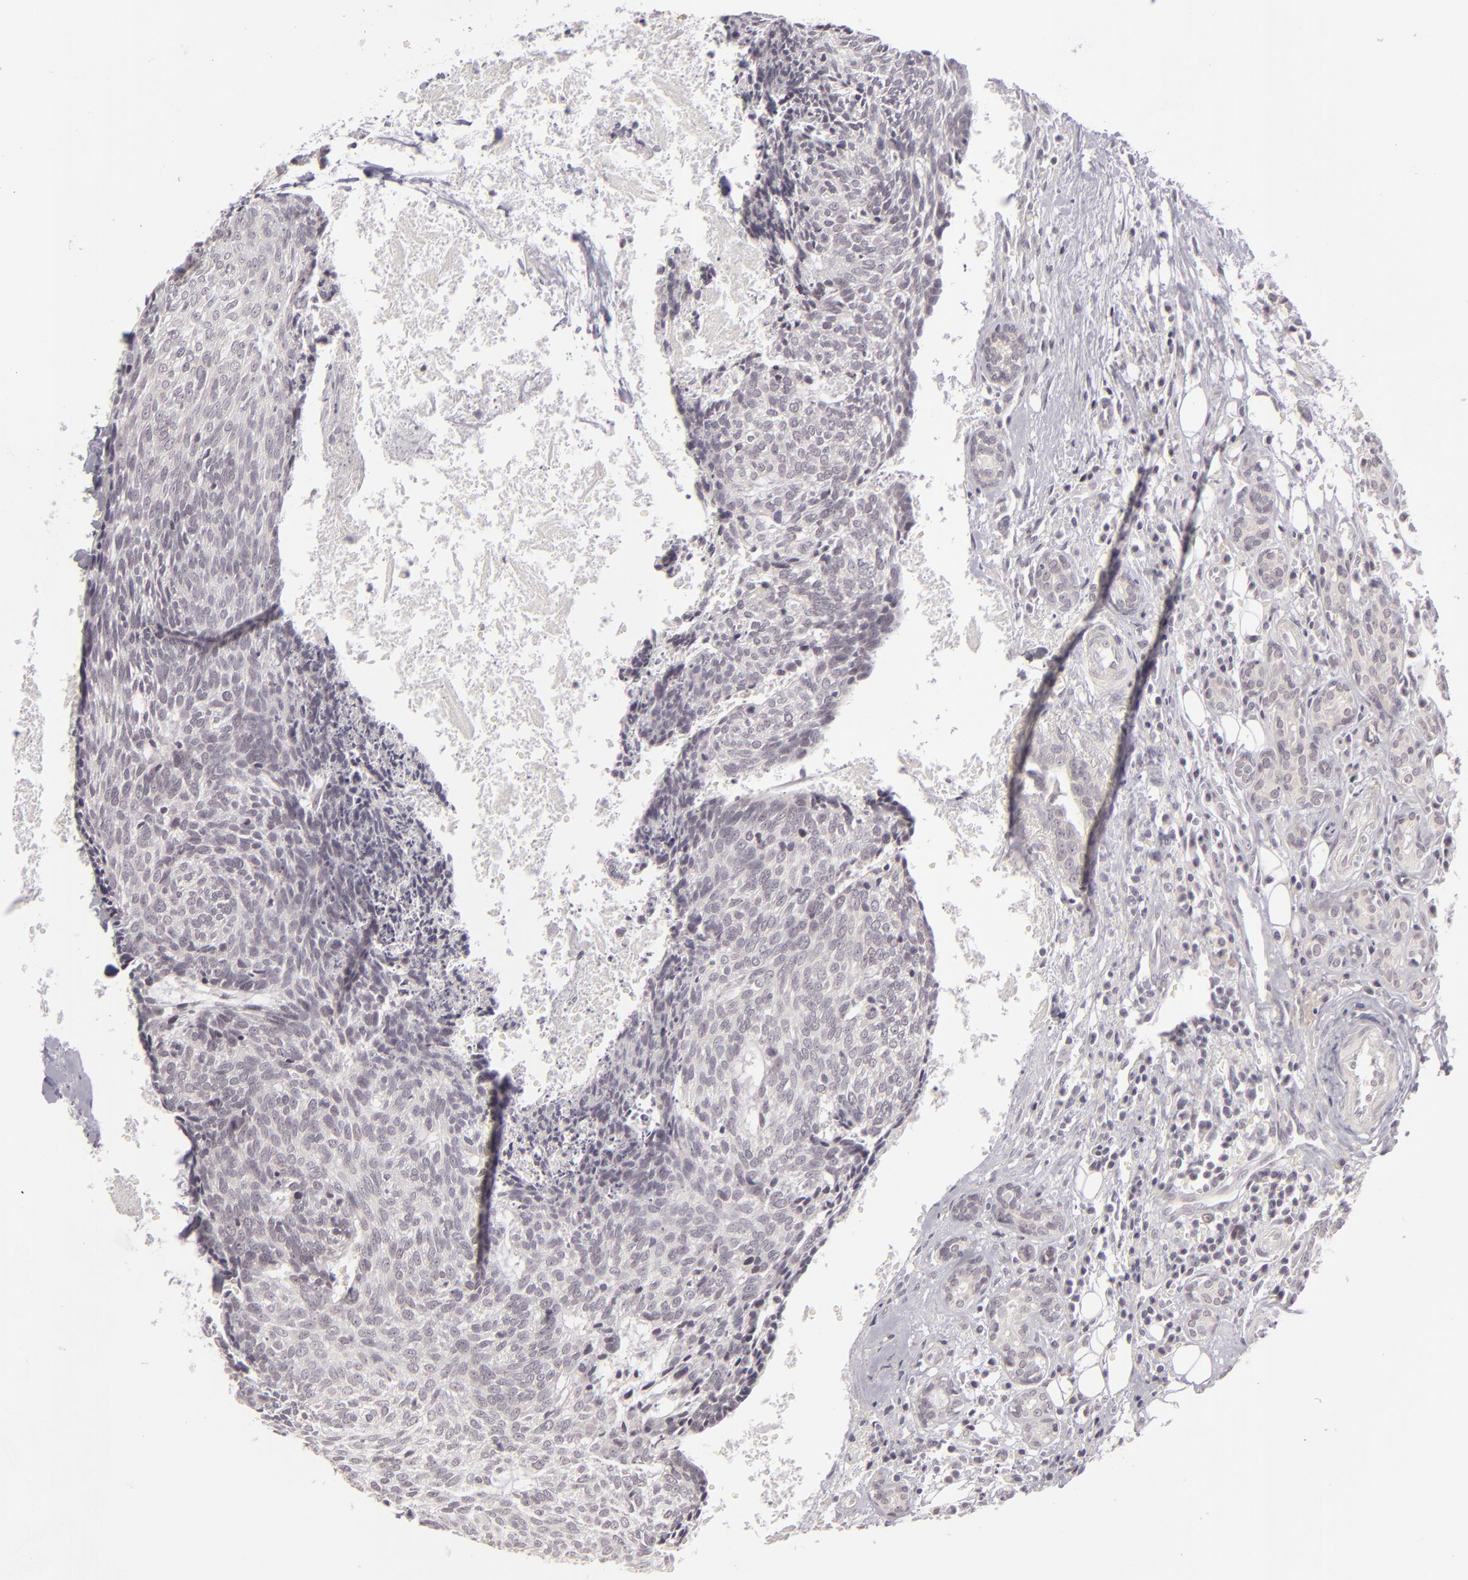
{"staining": {"intensity": "negative", "quantity": "none", "location": "none"}, "tissue": "head and neck cancer", "cell_type": "Tumor cells", "image_type": "cancer", "snomed": [{"axis": "morphology", "description": "Squamous cell carcinoma, NOS"}, {"axis": "topography", "description": "Salivary gland"}, {"axis": "topography", "description": "Head-Neck"}], "caption": "This is an IHC histopathology image of head and neck squamous cell carcinoma. There is no positivity in tumor cells.", "gene": "DLG3", "patient": {"sex": "male", "age": 70}}